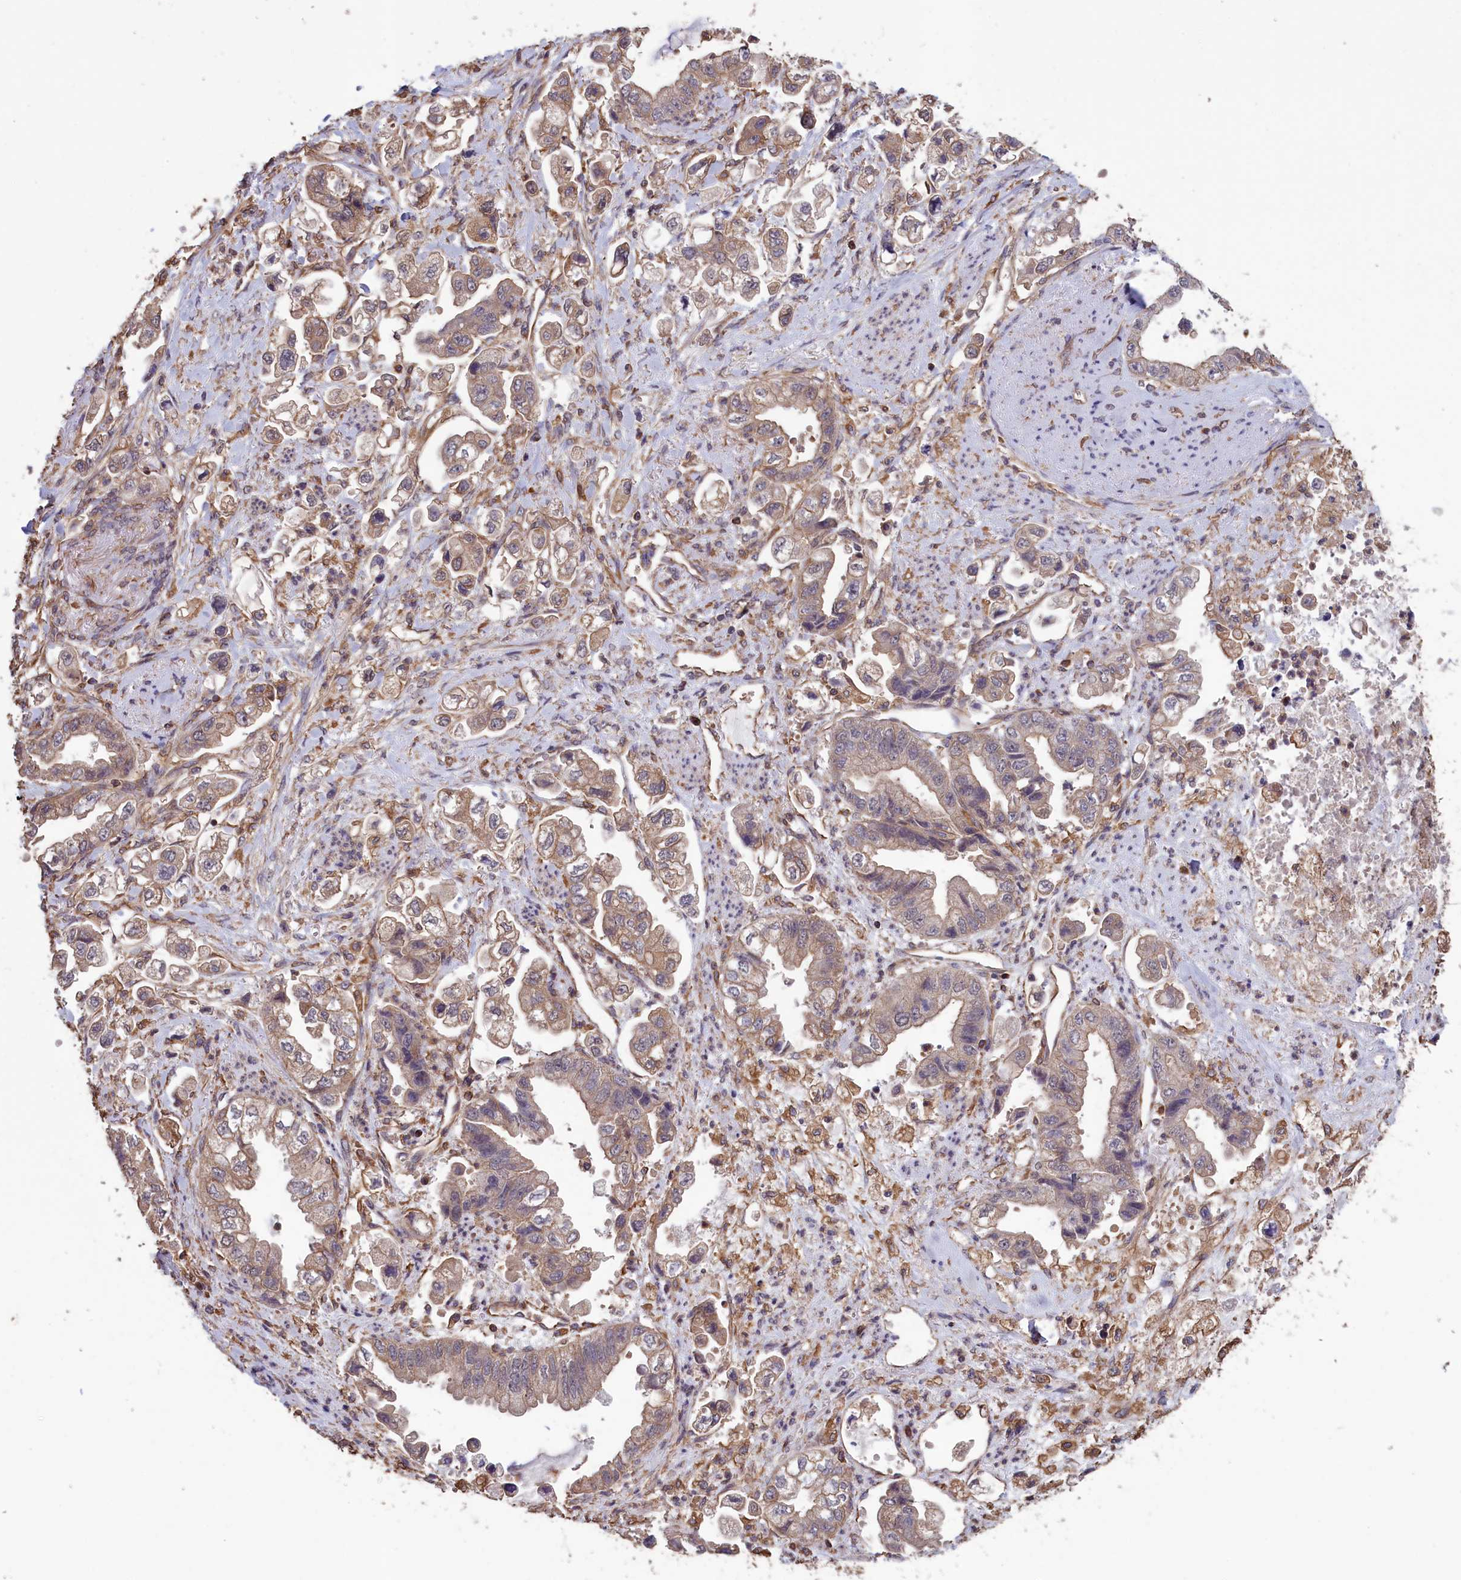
{"staining": {"intensity": "weak", "quantity": "25%-75%", "location": "cytoplasmic/membranous"}, "tissue": "stomach cancer", "cell_type": "Tumor cells", "image_type": "cancer", "snomed": [{"axis": "morphology", "description": "Adenocarcinoma, NOS"}, {"axis": "topography", "description": "Stomach"}], "caption": "Immunohistochemical staining of human stomach cancer (adenocarcinoma) demonstrates low levels of weak cytoplasmic/membranous protein expression in about 25%-75% of tumor cells.", "gene": "DAPK3", "patient": {"sex": "male", "age": 62}}